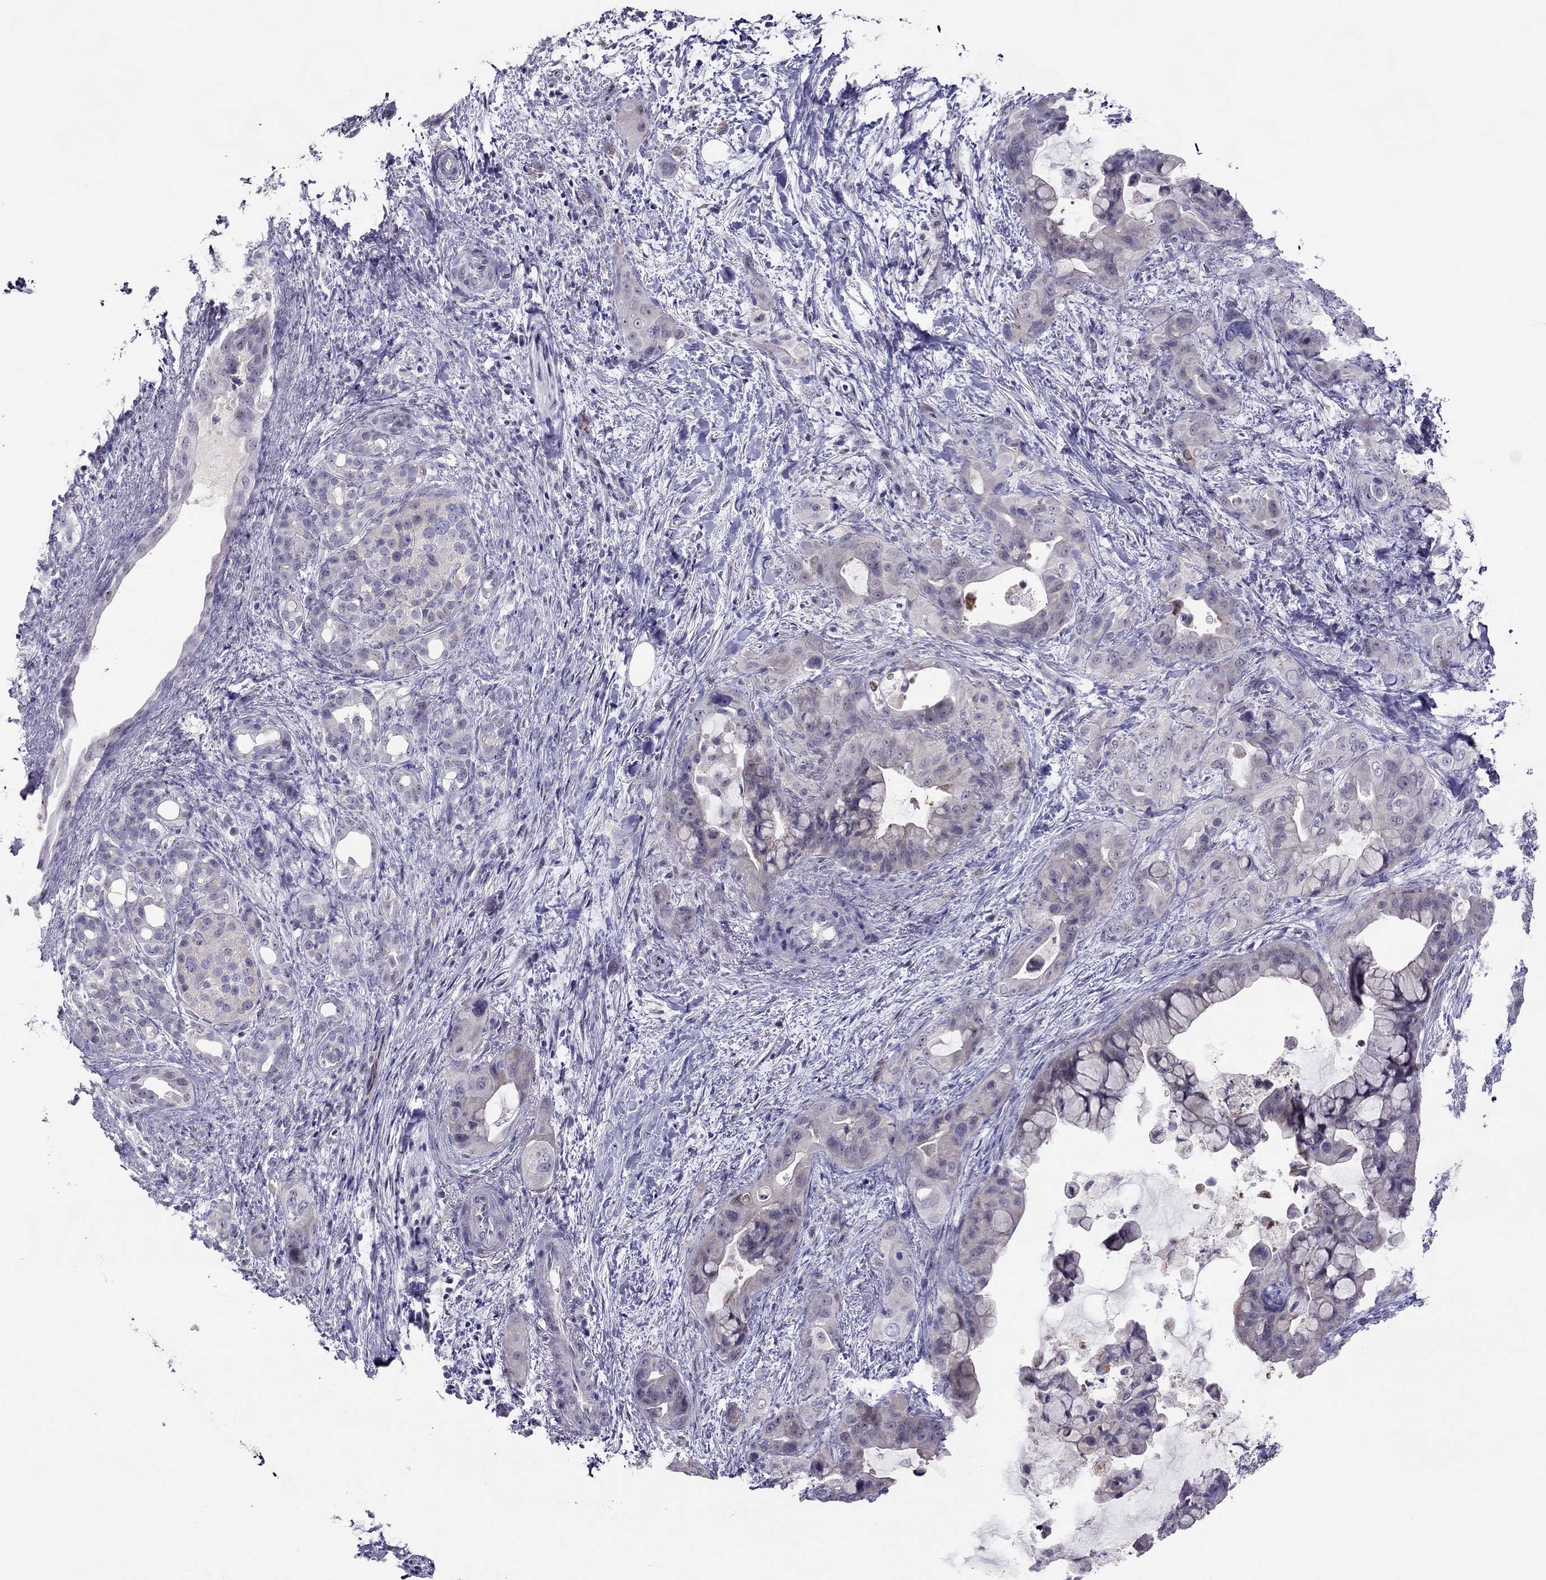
{"staining": {"intensity": "negative", "quantity": "none", "location": "none"}, "tissue": "pancreatic cancer", "cell_type": "Tumor cells", "image_type": "cancer", "snomed": [{"axis": "morphology", "description": "Adenocarcinoma, NOS"}, {"axis": "topography", "description": "Pancreas"}], "caption": "Tumor cells show no significant protein expression in adenocarcinoma (pancreatic).", "gene": "LRRC46", "patient": {"sex": "male", "age": 71}}